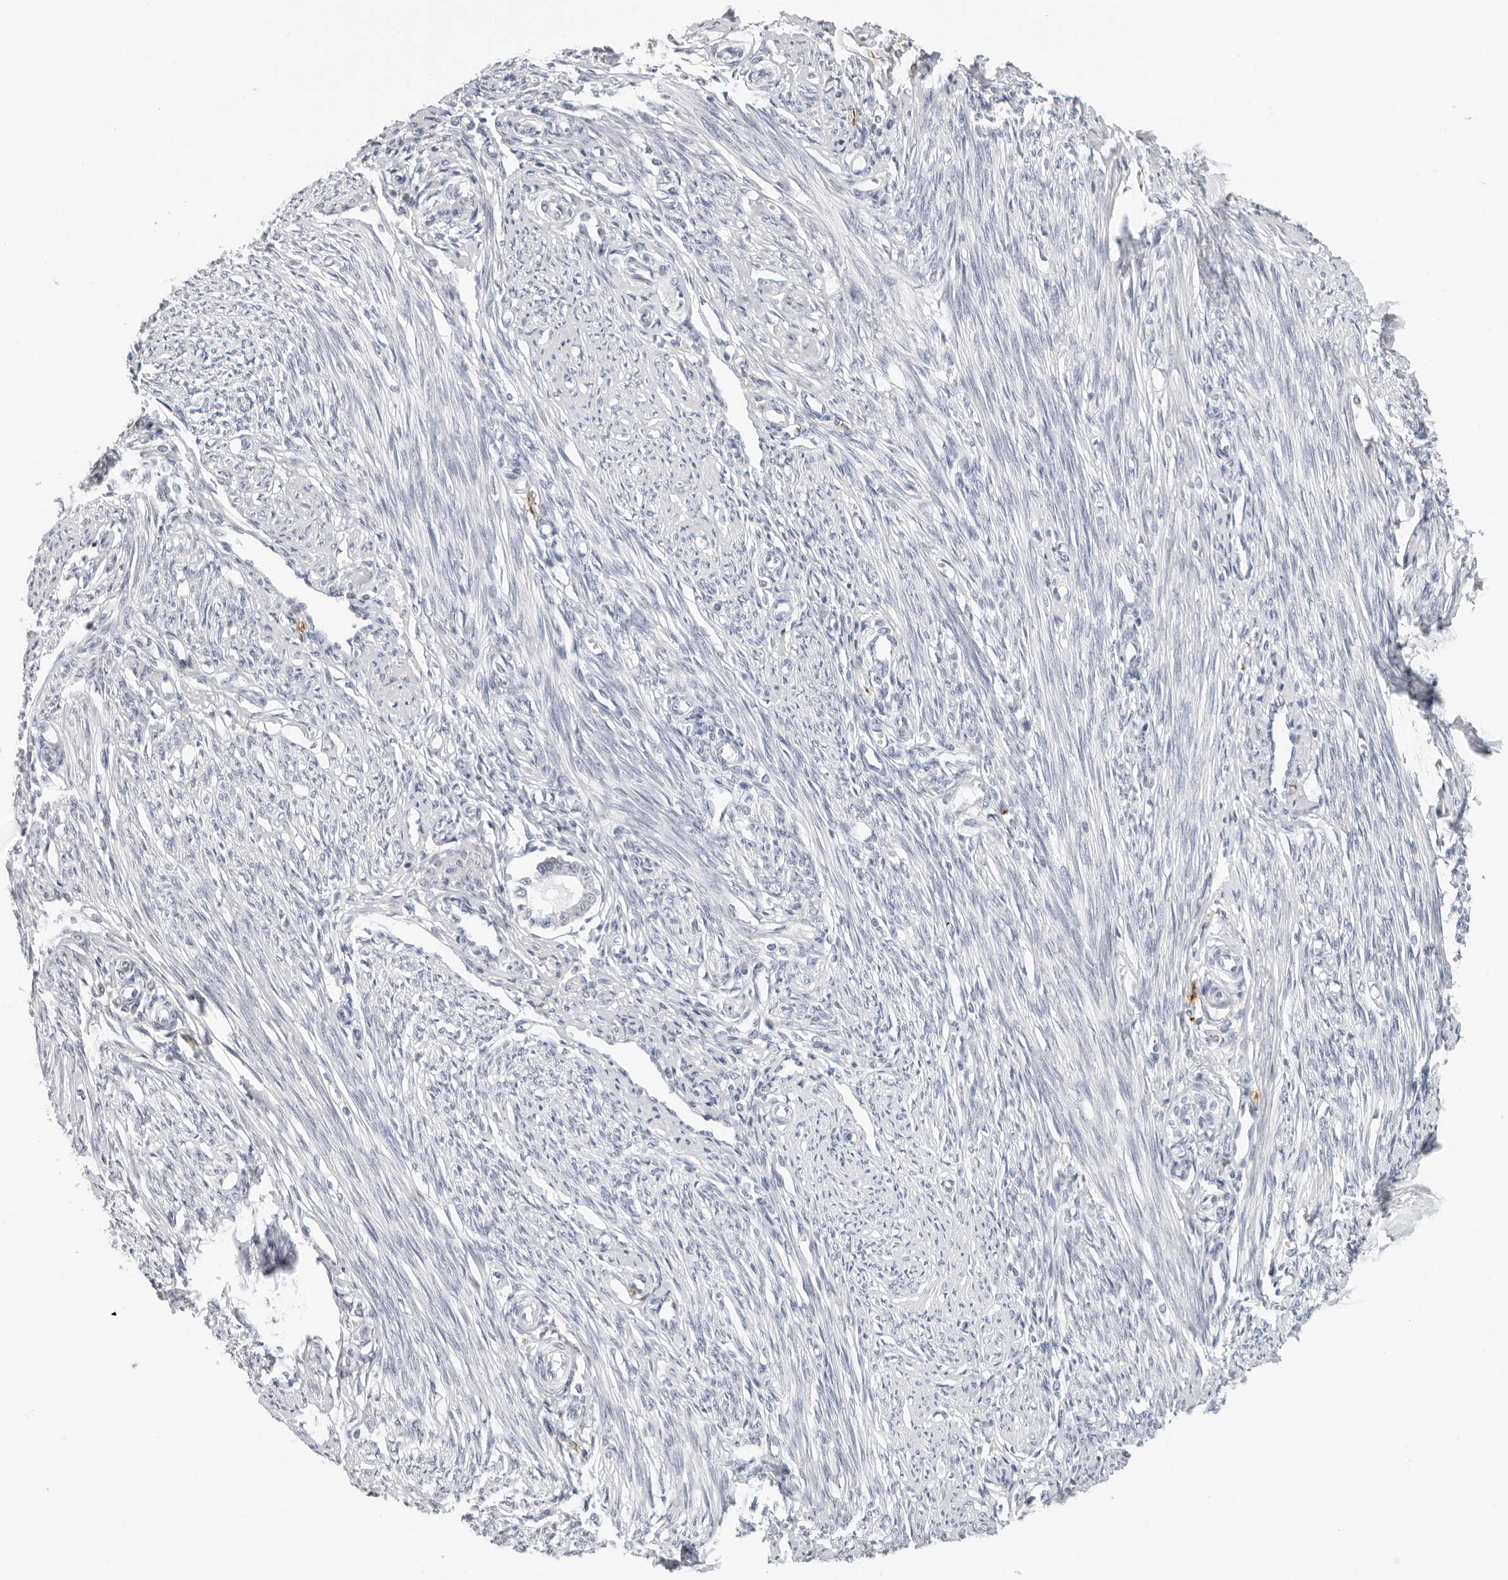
{"staining": {"intensity": "negative", "quantity": "none", "location": "none"}, "tissue": "endometrium", "cell_type": "Cells in endometrial stroma", "image_type": "normal", "snomed": [{"axis": "morphology", "description": "Normal tissue, NOS"}, {"axis": "topography", "description": "Endometrium"}], "caption": "The histopathology image shows no staining of cells in endometrial stroma in benign endometrium. Nuclei are stained in blue.", "gene": "MSH6", "patient": {"sex": "female", "age": 56}}